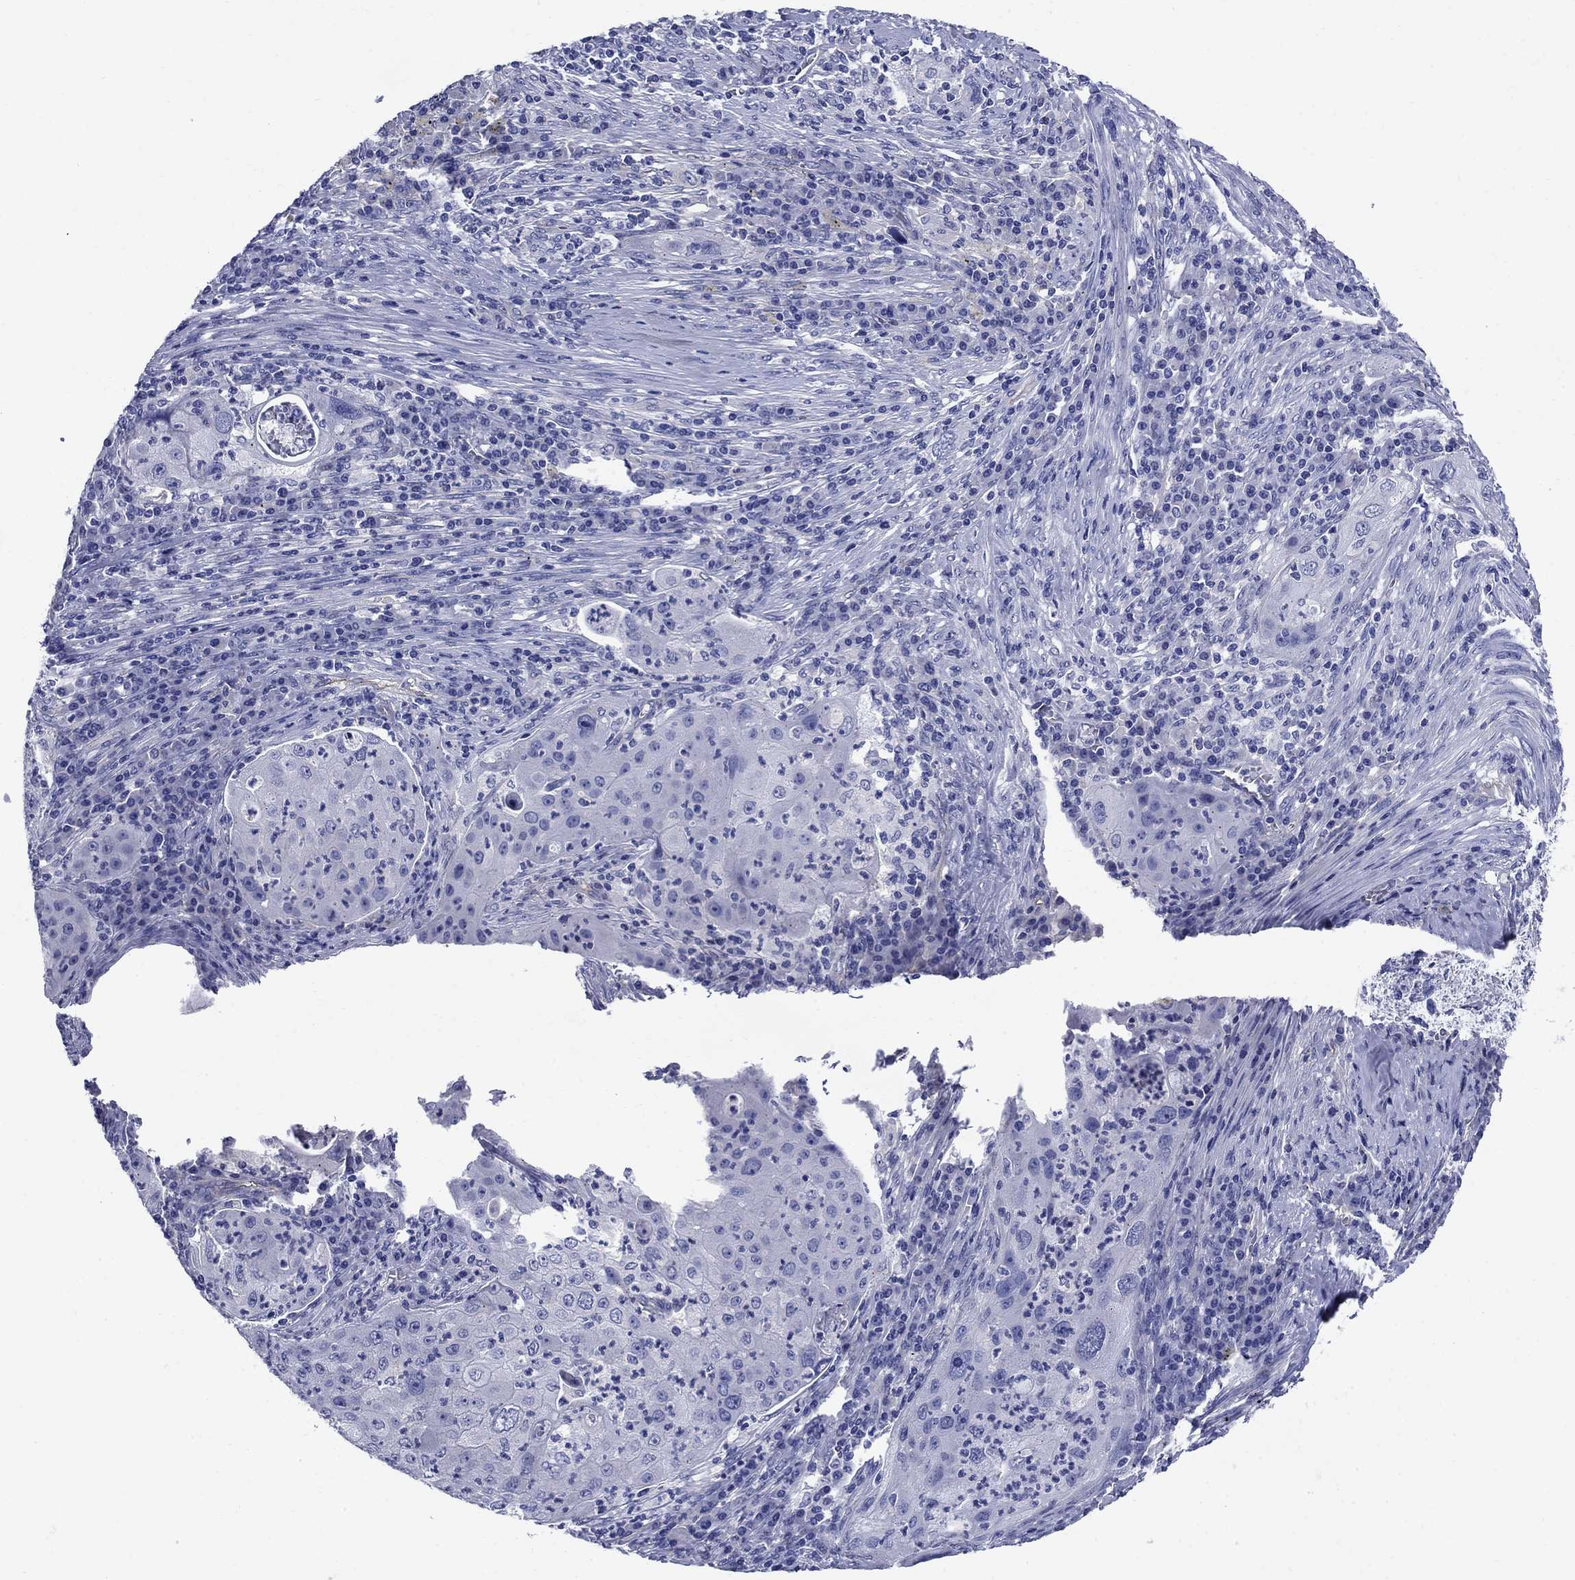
{"staining": {"intensity": "negative", "quantity": "none", "location": "none"}, "tissue": "lung cancer", "cell_type": "Tumor cells", "image_type": "cancer", "snomed": [{"axis": "morphology", "description": "Squamous cell carcinoma, NOS"}, {"axis": "topography", "description": "Lung"}], "caption": "Immunohistochemical staining of human squamous cell carcinoma (lung) reveals no significant positivity in tumor cells.", "gene": "SMCP", "patient": {"sex": "female", "age": 59}}